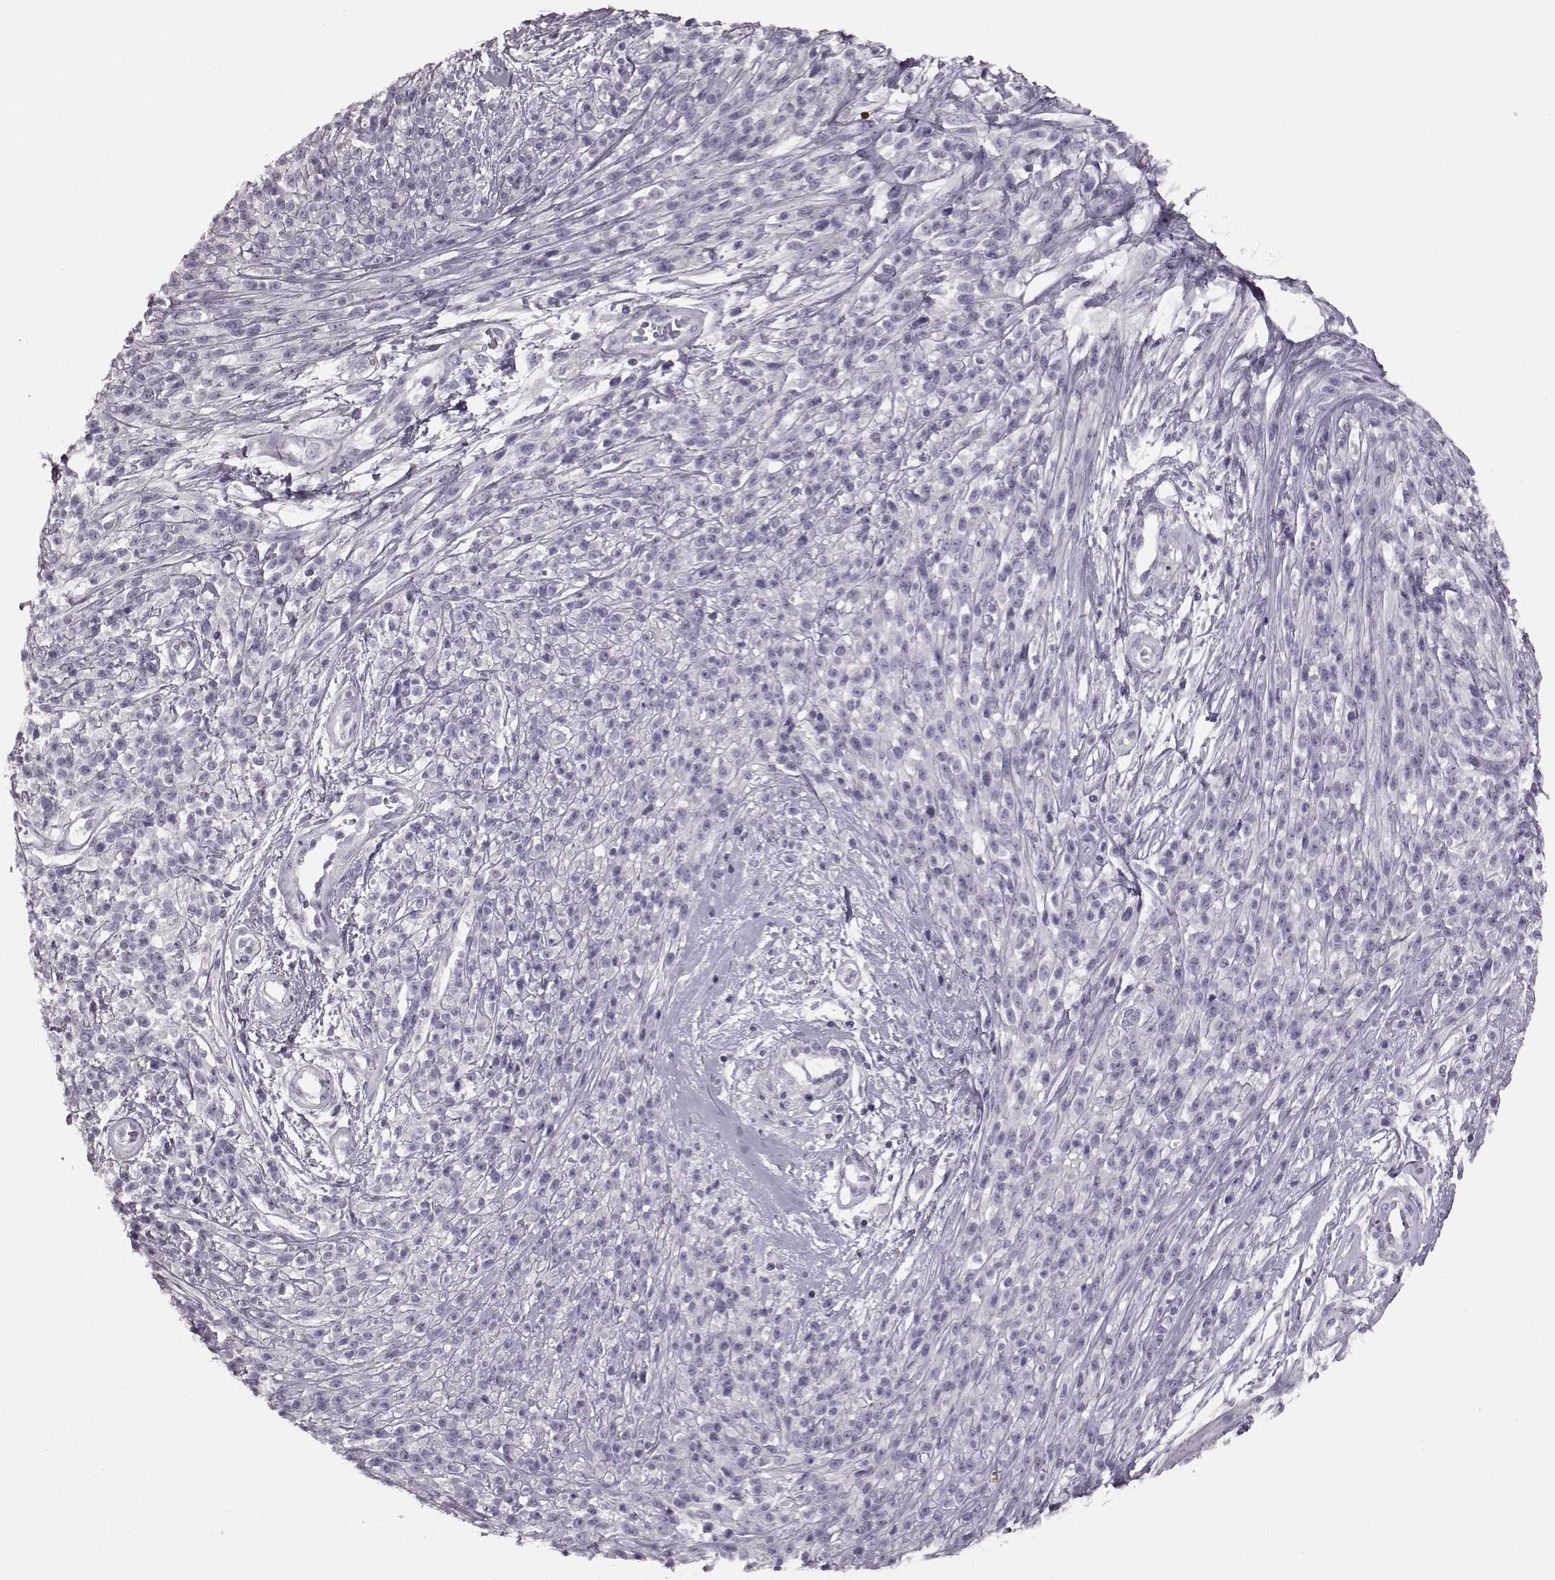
{"staining": {"intensity": "negative", "quantity": "none", "location": "none"}, "tissue": "melanoma", "cell_type": "Tumor cells", "image_type": "cancer", "snomed": [{"axis": "morphology", "description": "Malignant melanoma, NOS"}, {"axis": "topography", "description": "Skin"}, {"axis": "topography", "description": "Skin of trunk"}], "caption": "Immunohistochemistry (IHC) micrograph of neoplastic tissue: malignant melanoma stained with DAB exhibits no significant protein staining in tumor cells.", "gene": "SNTG1", "patient": {"sex": "male", "age": 74}}